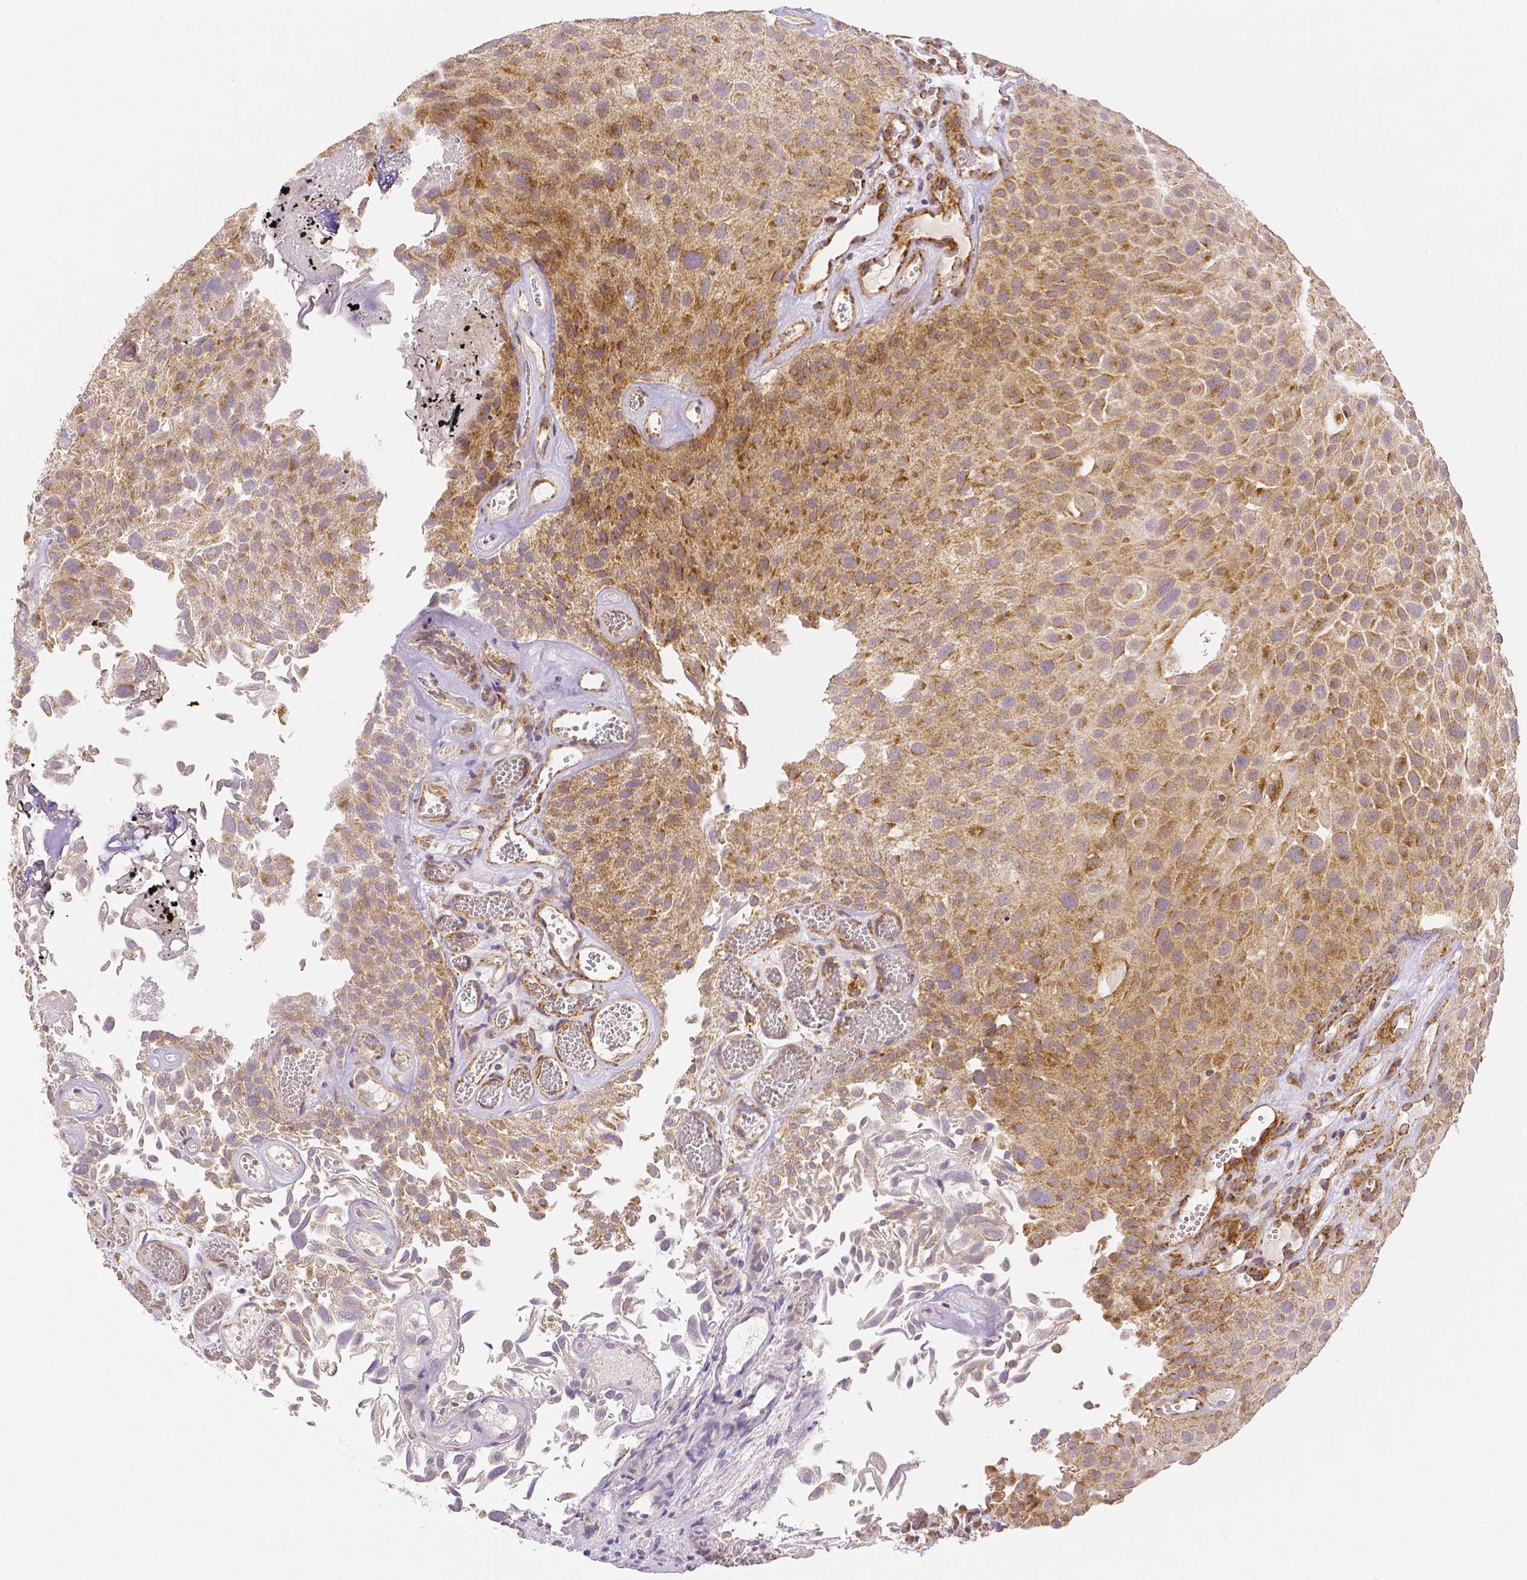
{"staining": {"intensity": "moderate", "quantity": ">75%", "location": "cytoplasmic/membranous"}, "tissue": "urothelial cancer", "cell_type": "Tumor cells", "image_type": "cancer", "snomed": [{"axis": "morphology", "description": "Urothelial carcinoma, Low grade"}, {"axis": "topography", "description": "Urinary bladder"}], "caption": "The micrograph exhibits staining of urothelial cancer, revealing moderate cytoplasmic/membranous protein staining (brown color) within tumor cells.", "gene": "RHOT1", "patient": {"sex": "male", "age": 72}}